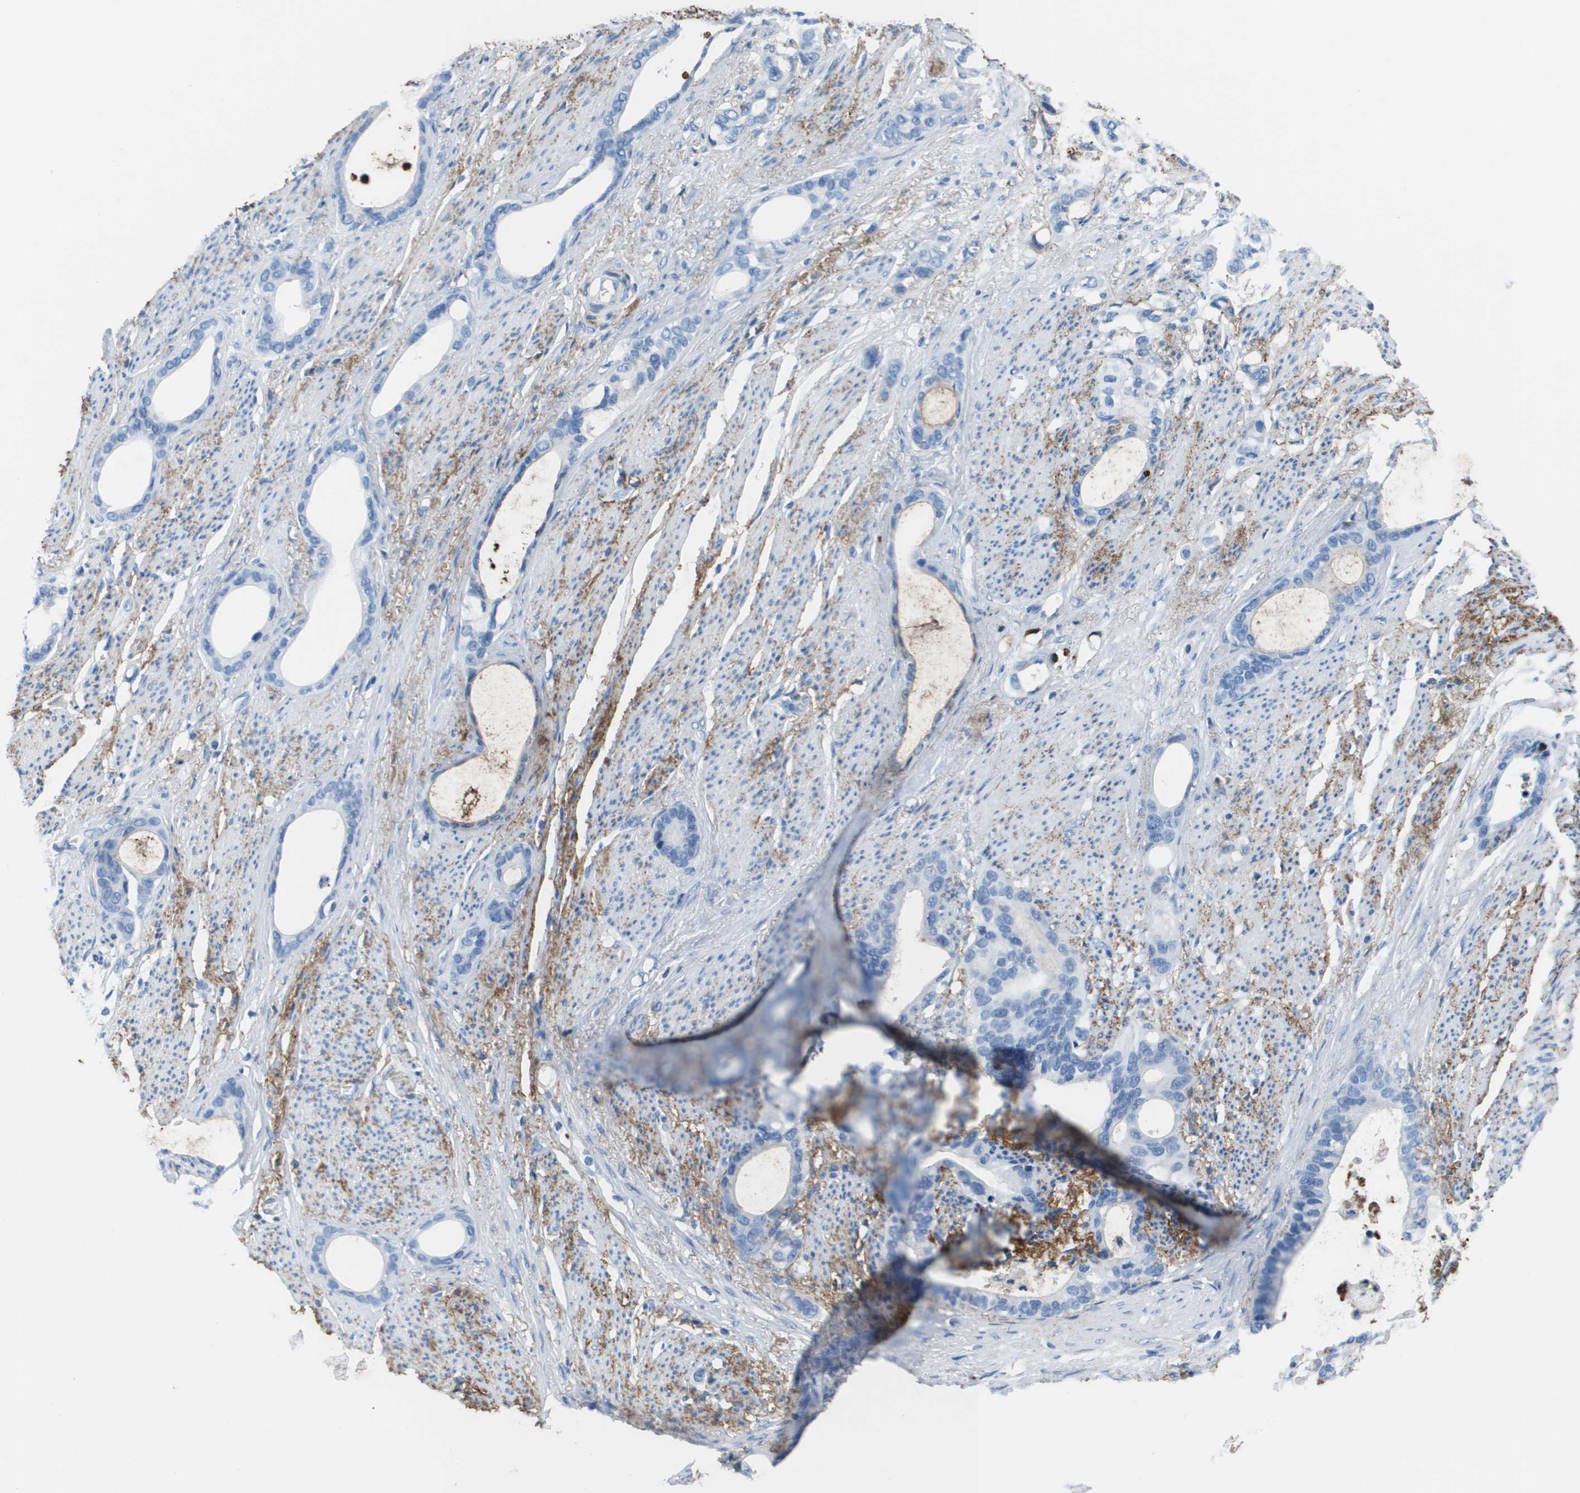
{"staining": {"intensity": "negative", "quantity": "none", "location": "none"}, "tissue": "stomach cancer", "cell_type": "Tumor cells", "image_type": "cancer", "snomed": [{"axis": "morphology", "description": "Adenocarcinoma, NOS"}, {"axis": "topography", "description": "Stomach"}], "caption": "Immunohistochemistry of human adenocarcinoma (stomach) exhibits no expression in tumor cells.", "gene": "VTN", "patient": {"sex": "female", "age": 75}}